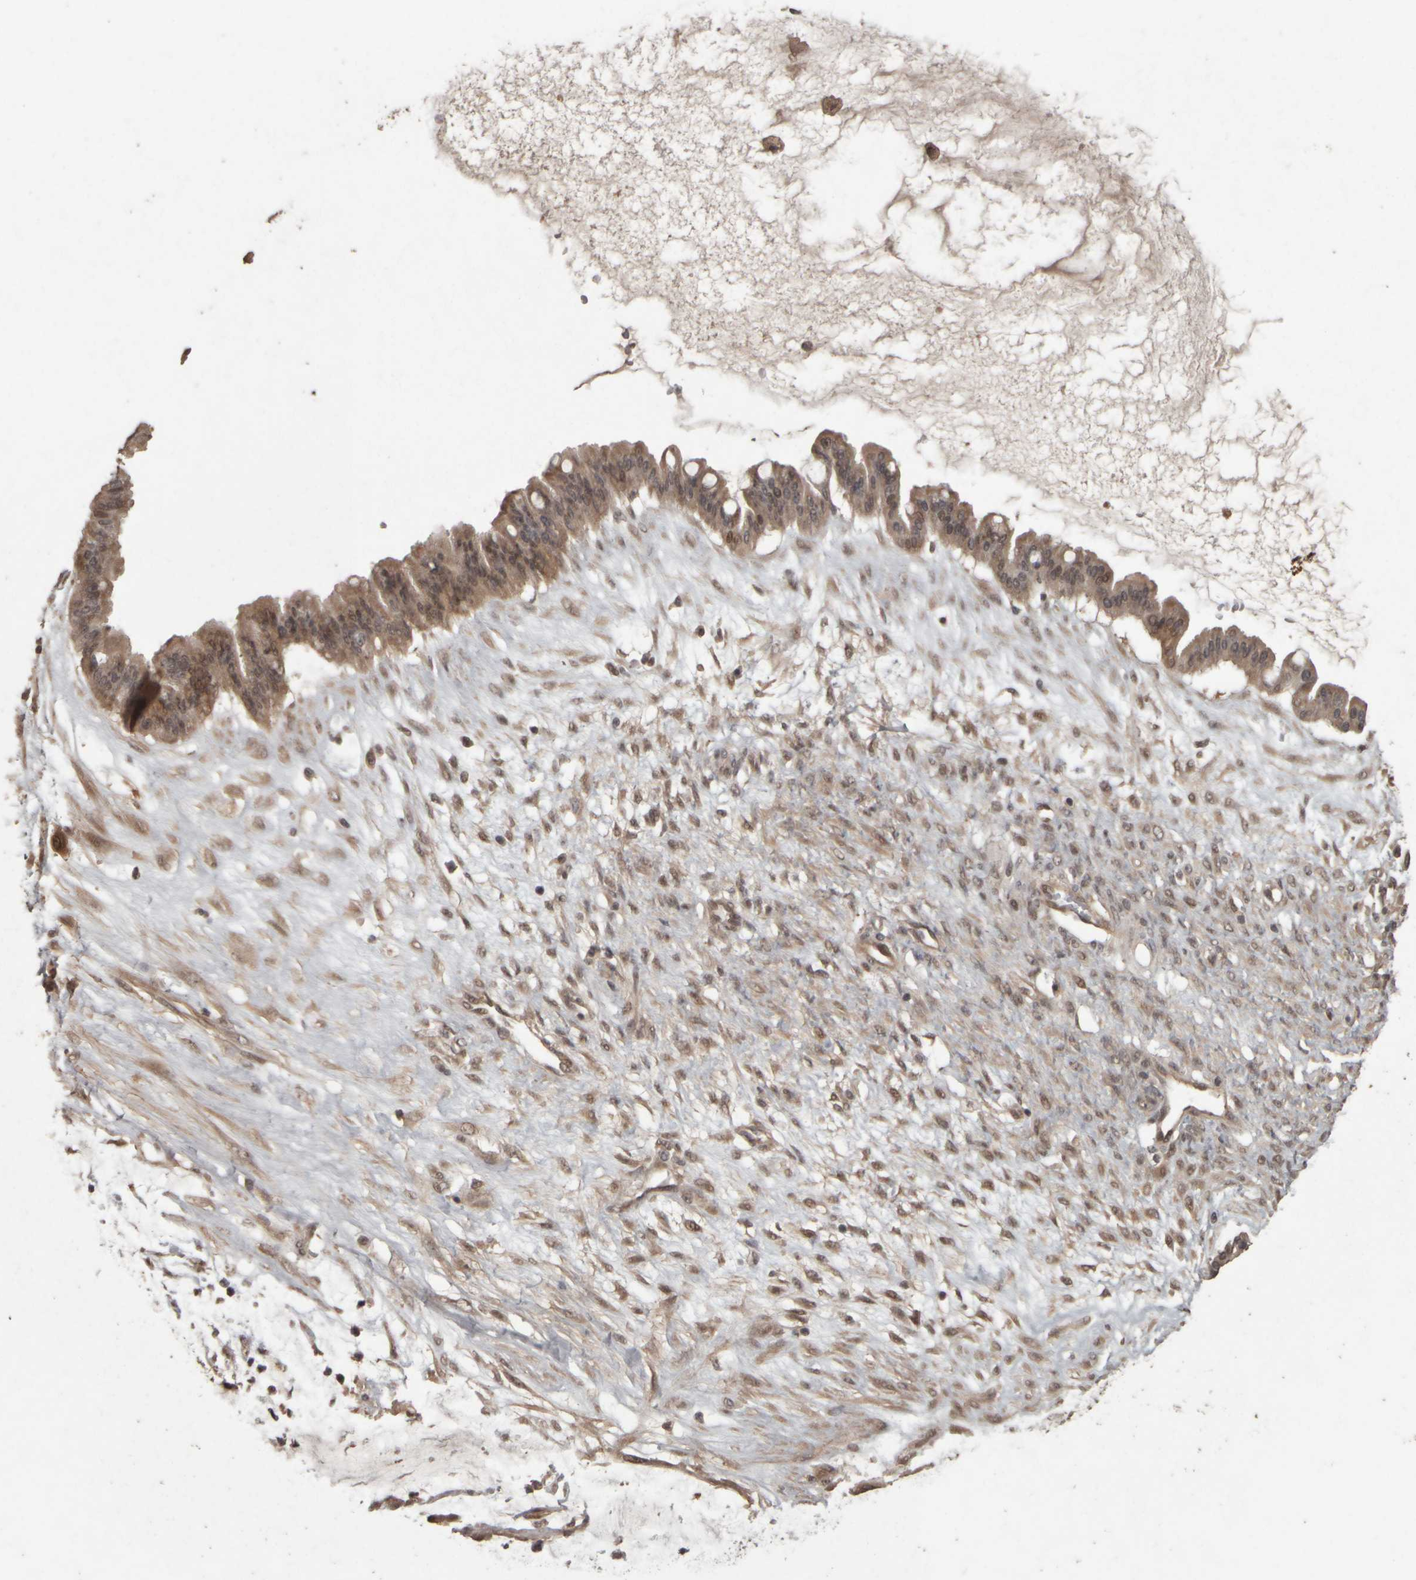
{"staining": {"intensity": "moderate", "quantity": ">75%", "location": "cytoplasmic/membranous,nuclear"}, "tissue": "ovarian cancer", "cell_type": "Tumor cells", "image_type": "cancer", "snomed": [{"axis": "morphology", "description": "Cystadenocarcinoma, mucinous, NOS"}, {"axis": "topography", "description": "Ovary"}], "caption": "IHC micrograph of human ovarian cancer stained for a protein (brown), which demonstrates medium levels of moderate cytoplasmic/membranous and nuclear positivity in approximately >75% of tumor cells.", "gene": "ACO1", "patient": {"sex": "female", "age": 73}}